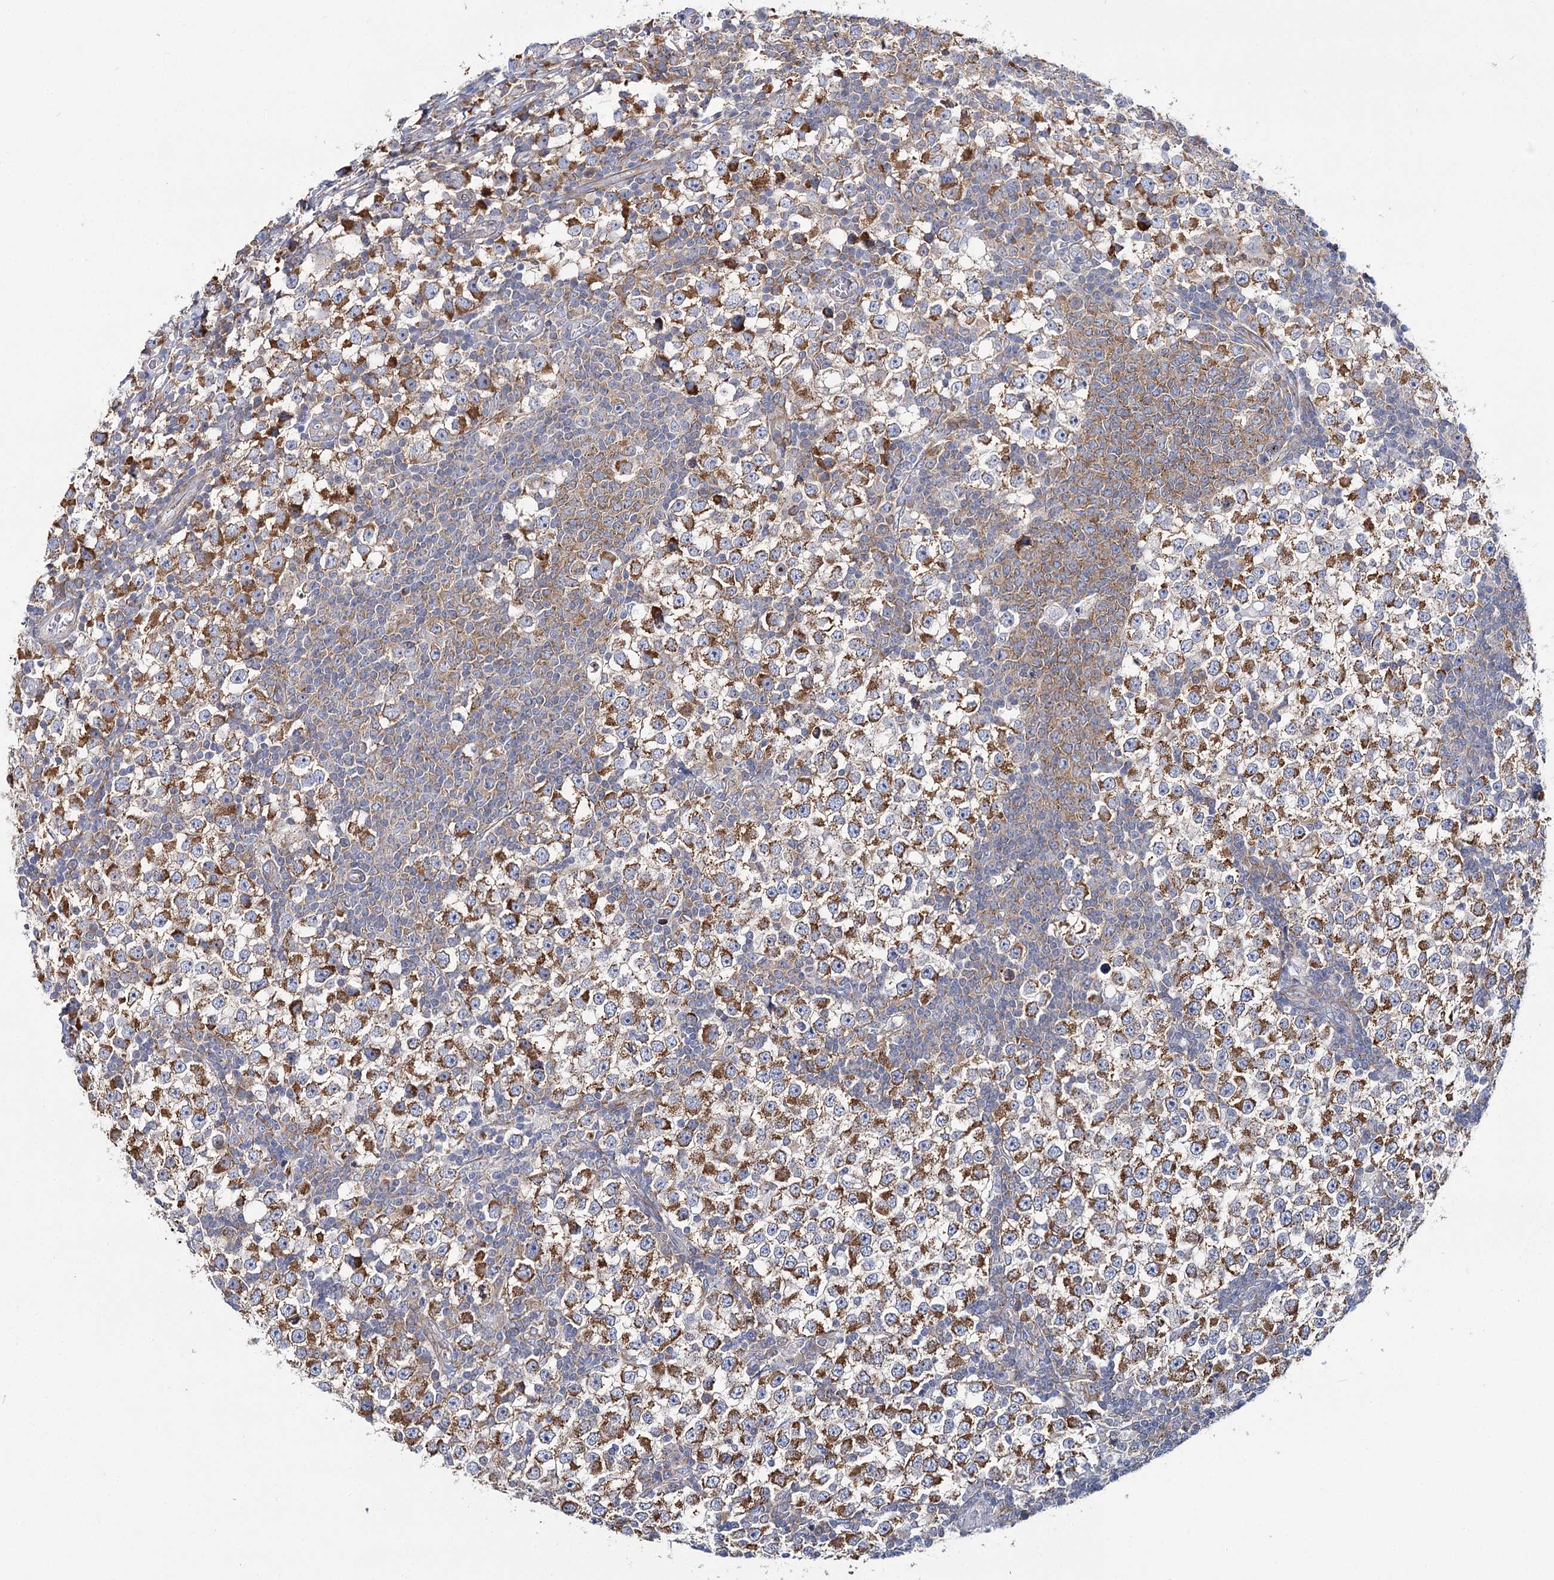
{"staining": {"intensity": "moderate", "quantity": ">75%", "location": "cytoplasmic/membranous"}, "tissue": "testis cancer", "cell_type": "Tumor cells", "image_type": "cancer", "snomed": [{"axis": "morphology", "description": "Seminoma, NOS"}, {"axis": "topography", "description": "Testis"}], "caption": "Moderate cytoplasmic/membranous staining for a protein is seen in about >75% of tumor cells of testis cancer (seminoma) using IHC.", "gene": "THUMPD3", "patient": {"sex": "male", "age": 65}}